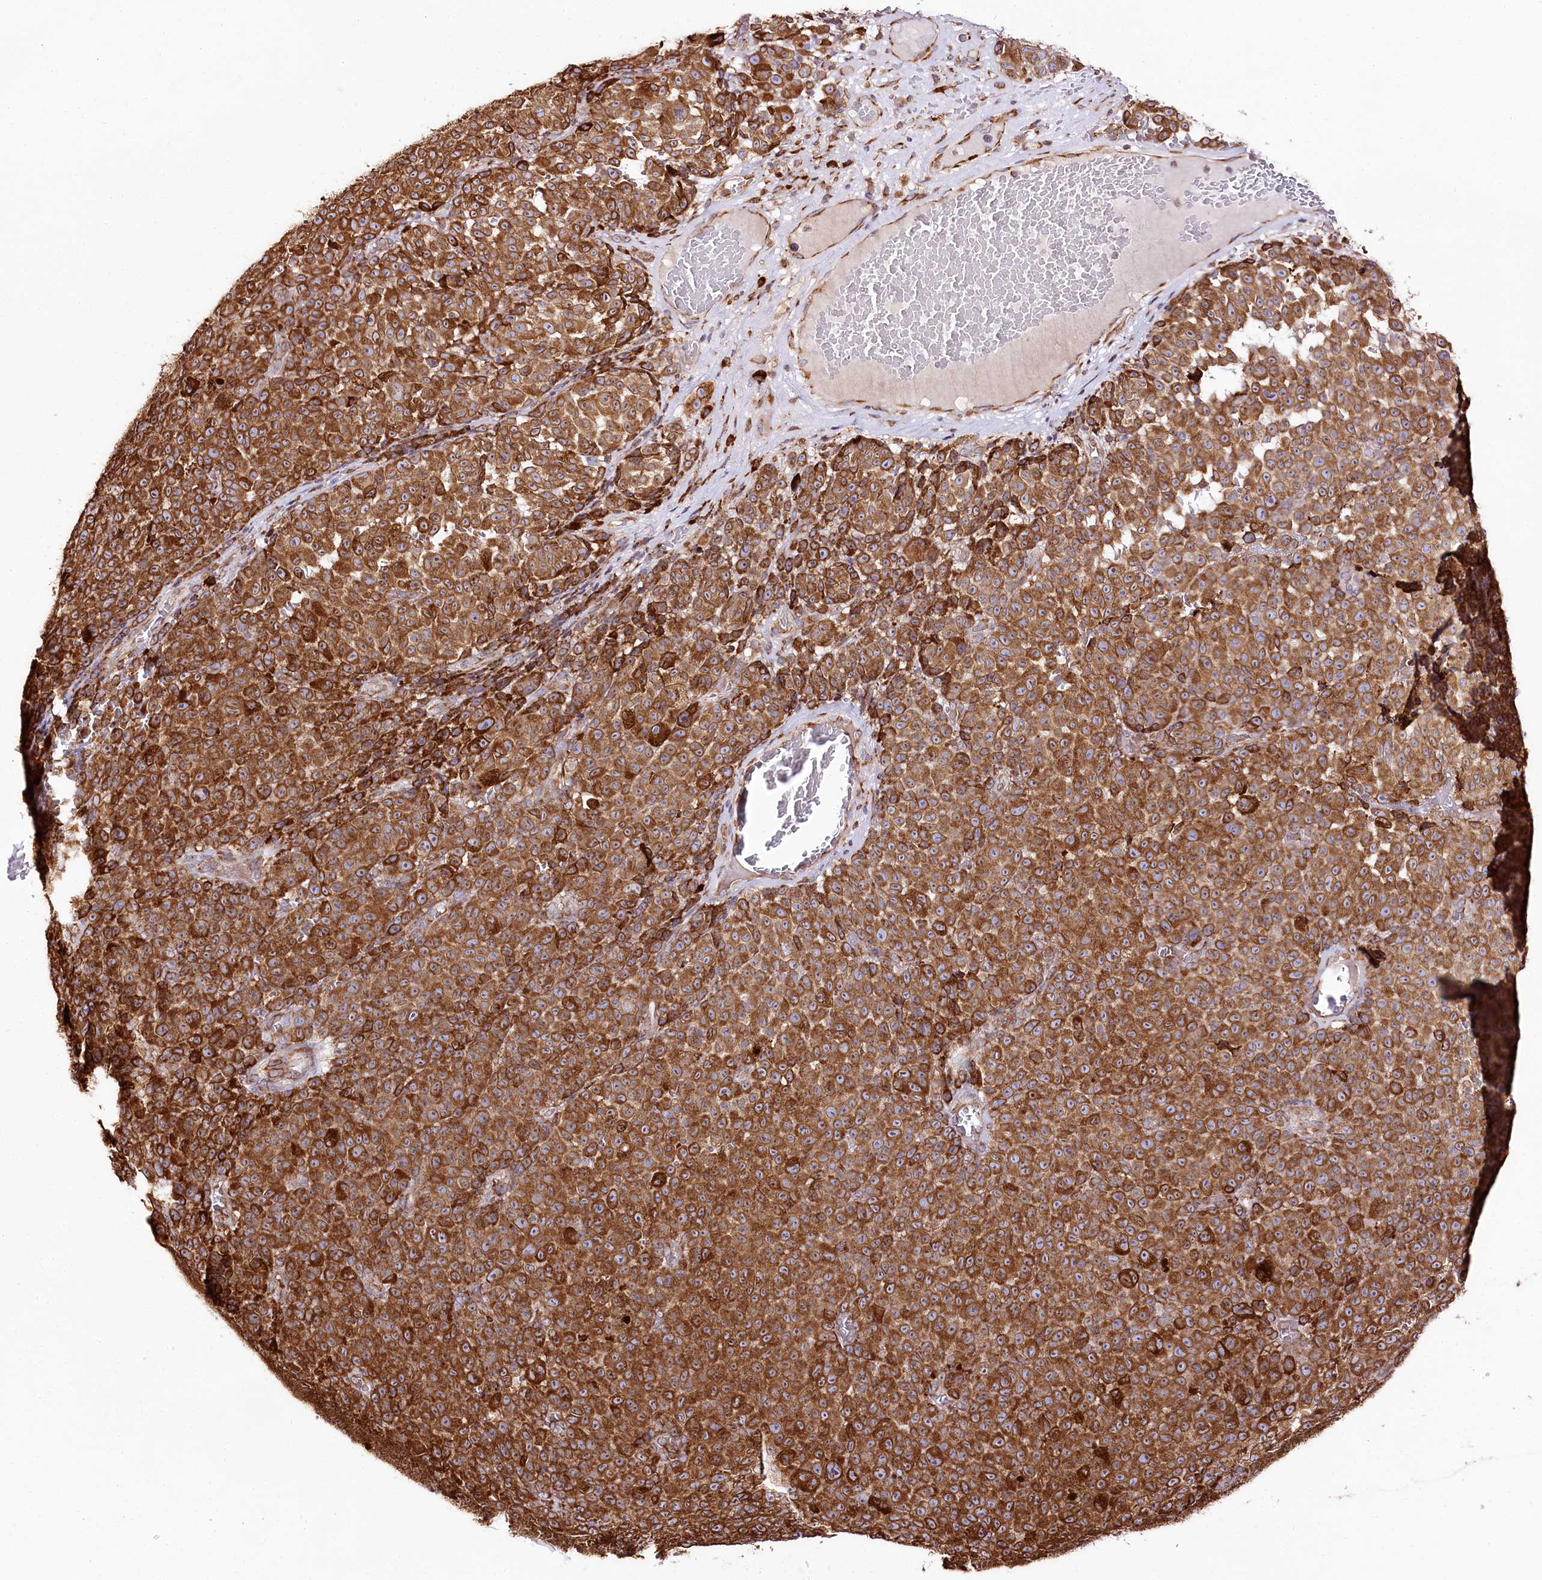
{"staining": {"intensity": "strong", "quantity": ">75%", "location": "cytoplasmic/membranous"}, "tissue": "melanoma", "cell_type": "Tumor cells", "image_type": "cancer", "snomed": [{"axis": "morphology", "description": "Malignant melanoma, NOS"}, {"axis": "topography", "description": "Skin"}], "caption": "Tumor cells demonstrate strong cytoplasmic/membranous staining in about >75% of cells in malignant melanoma. Using DAB (brown) and hematoxylin (blue) stains, captured at high magnification using brightfield microscopy.", "gene": "CNPY2", "patient": {"sex": "female", "age": 82}}